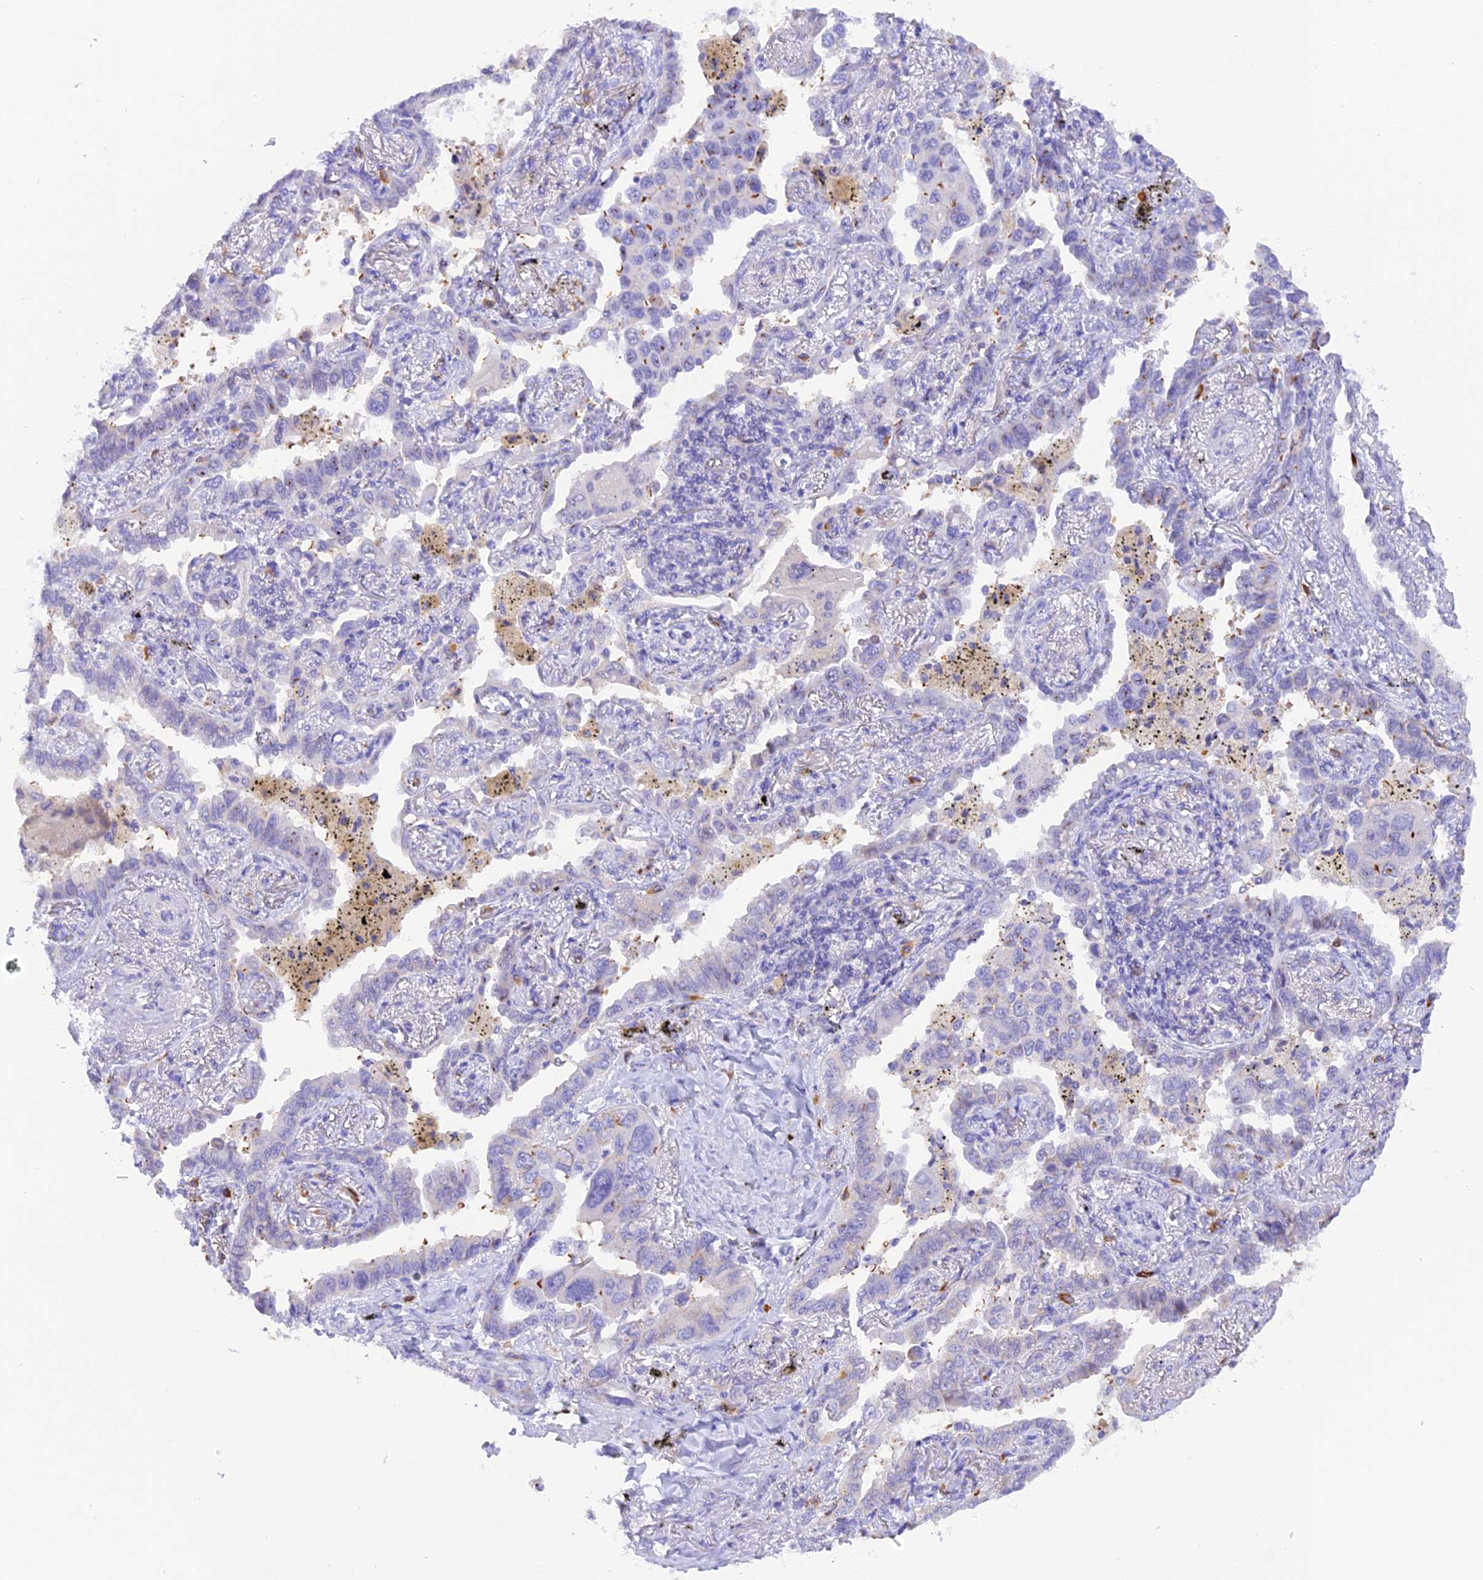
{"staining": {"intensity": "negative", "quantity": "none", "location": "none"}, "tissue": "lung cancer", "cell_type": "Tumor cells", "image_type": "cancer", "snomed": [{"axis": "morphology", "description": "Adenocarcinoma, NOS"}, {"axis": "topography", "description": "Lung"}], "caption": "This is a photomicrograph of immunohistochemistry staining of lung cancer, which shows no staining in tumor cells.", "gene": "COL6A5", "patient": {"sex": "male", "age": 67}}